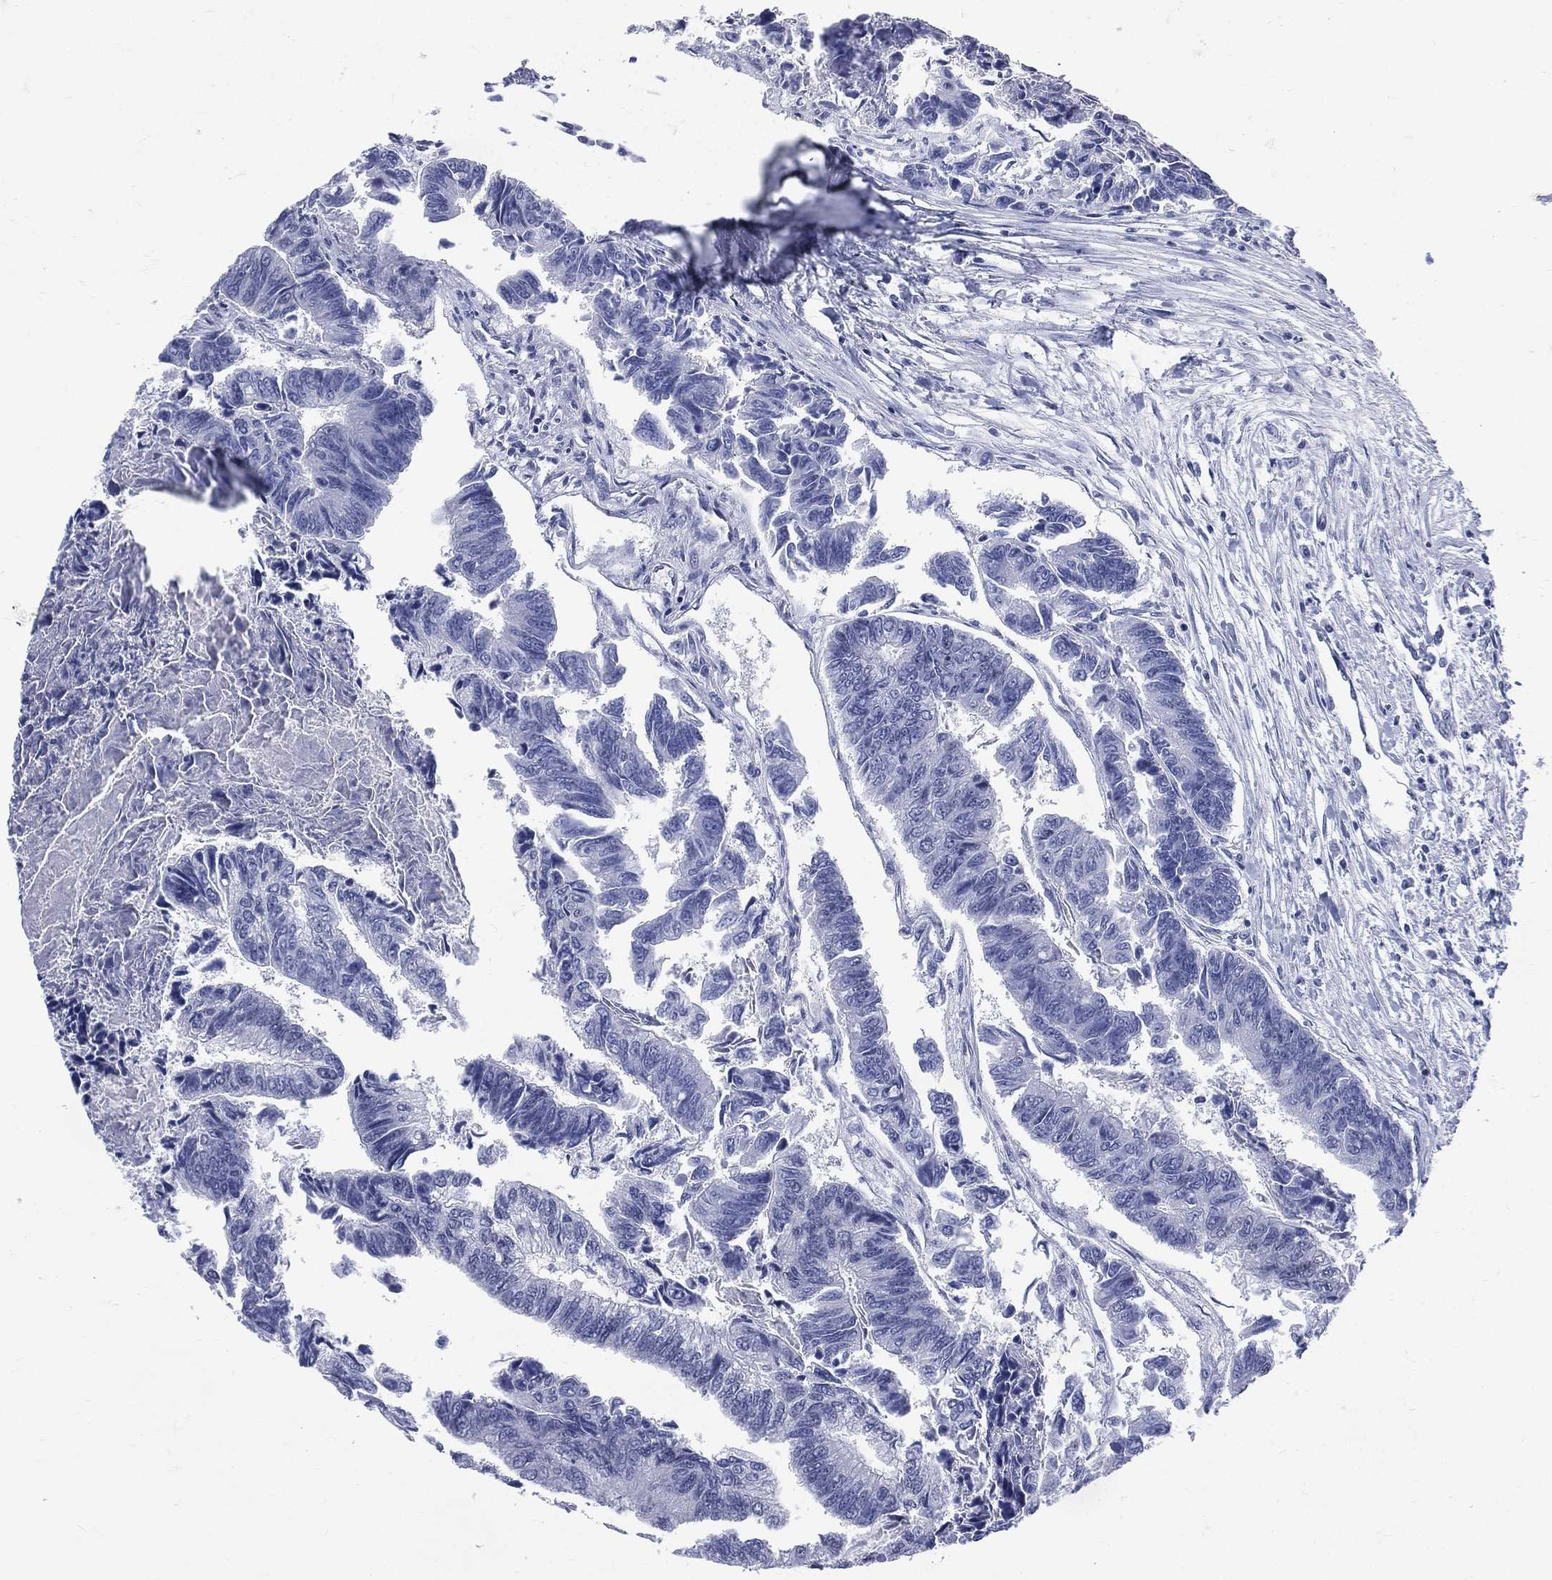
{"staining": {"intensity": "negative", "quantity": "none", "location": "none"}, "tissue": "colorectal cancer", "cell_type": "Tumor cells", "image_type": "cancer", "snomed": [{"axis": "morphology", "description": "Adenocarcinoma, NOS"}, {"axis": "topography", "description": "Colon"}], "caption": "Tumor cells are negative for protein expression in human colorectal cancer. (DAB IHC visualized using brightfield microscopy, high magnification).", "gene": "MLLT10", "patient": {"sex": "female", "age": 65}}